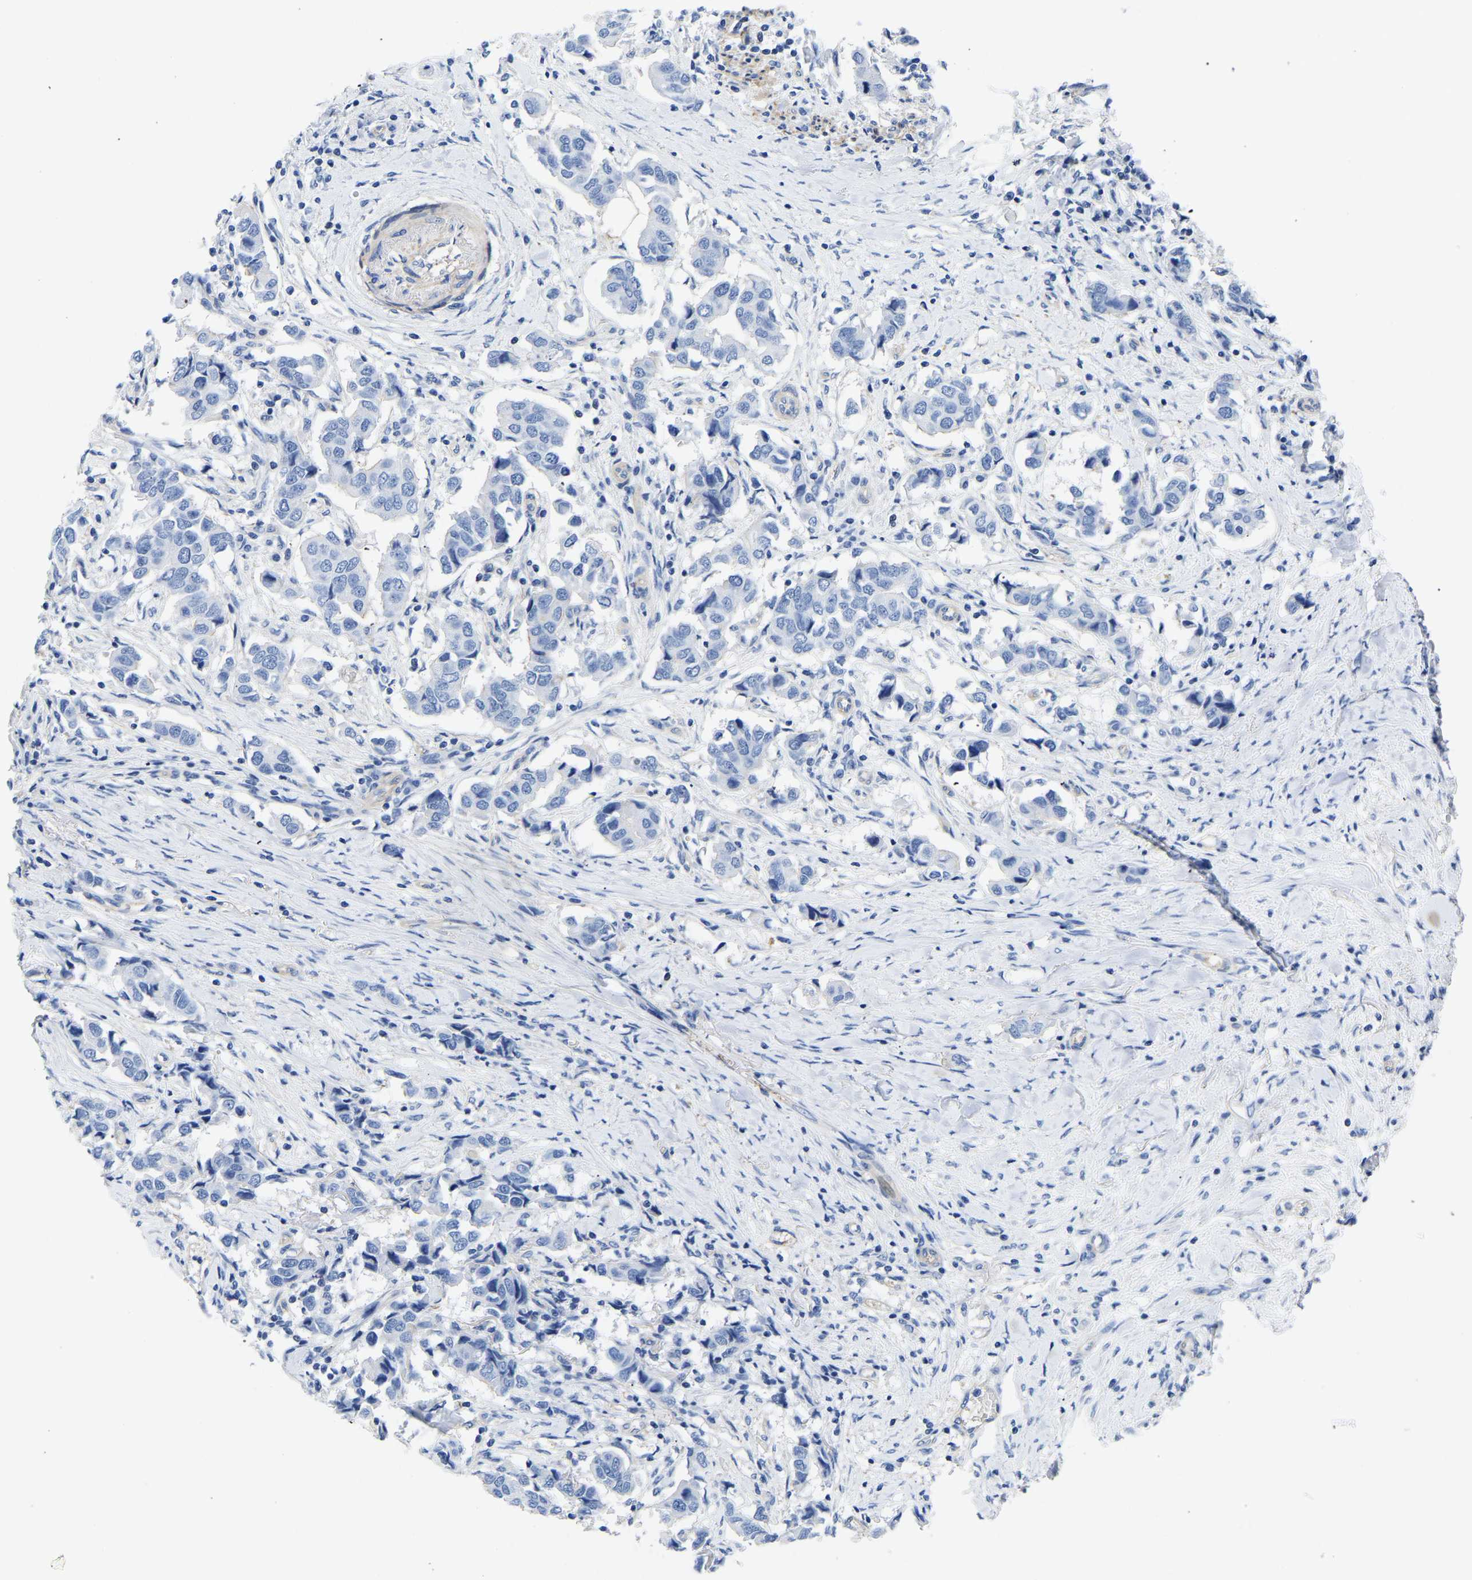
{"staining": {"intensity": "negative", "quantity": "none", "location": "none"}, "tissue": "breast cancer", "cell_type": "Tumor cells", "image_type": "cancer", "snomed": [{"axis": "morphology", "description": "Duct carcinoma"}, {"axis": "topography", "description": "Breast"}], "caption": "The immunohistochemistry image has no significant expression in tumor cells of intraductal carcinoma (breast) tissue.", "gene": "UPK3A", "patient": {"sex": "female", "age": 80}}